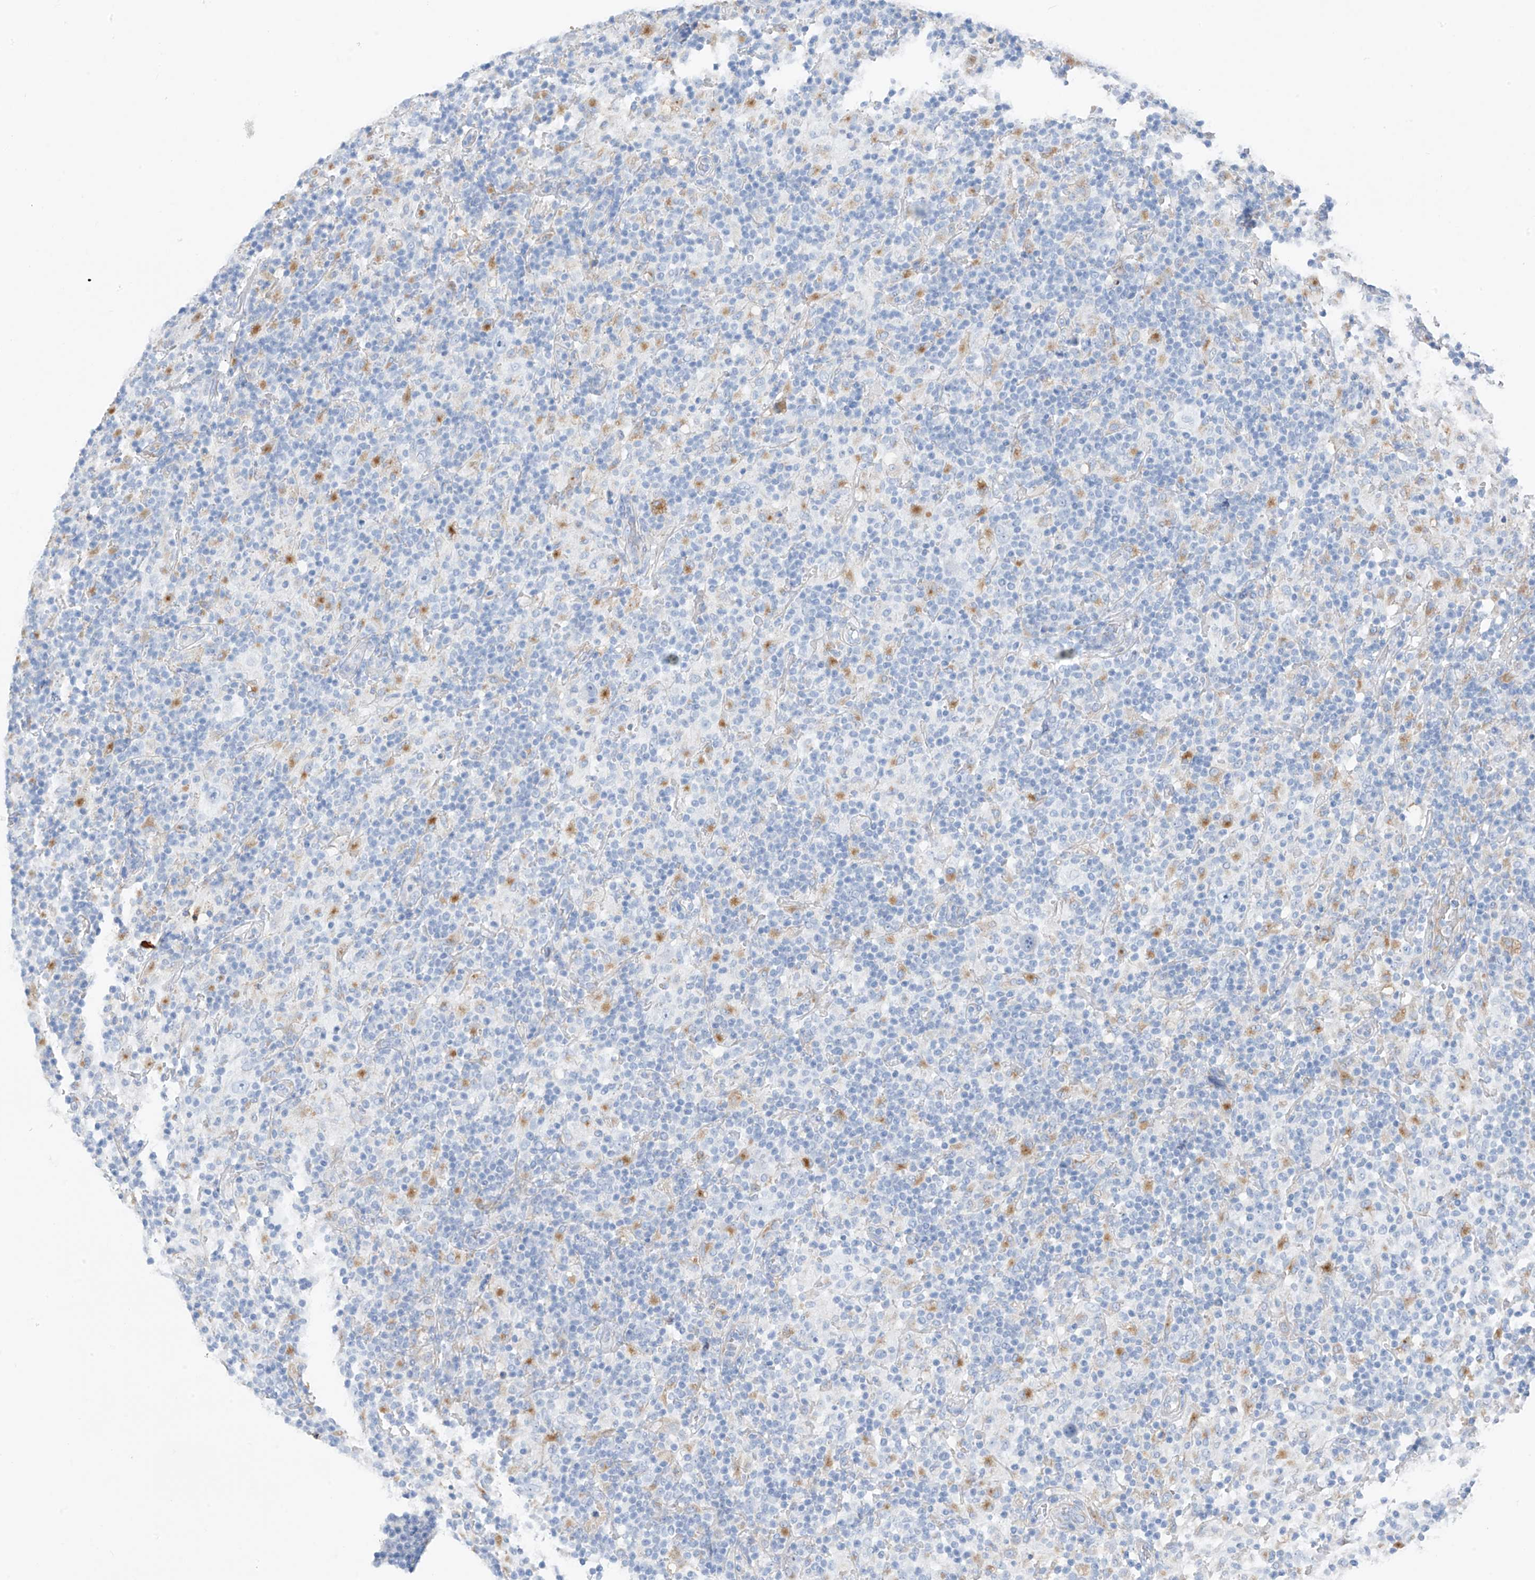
{"staining": {"intensity": "negative", "quantity": "none", "location": "none"}, "tissue": "lymphoma", "cell_type": "Tumor cells", "image_type": "cancer", "snomed": [{"axis": "morphology", "description": "Hodgkin's disease, NOS"}, {"axis": "topography", "description": "Lymph node"}], "caption": "This is a photomicrograph of immunohistochemistry staining of Hodgkin's disease, which shows no positivity in tumor cells. (IHC, brightfield microscopy, high magnification).", "gene": "GLMP", "patient": {"sex": "male", "age": 70}}